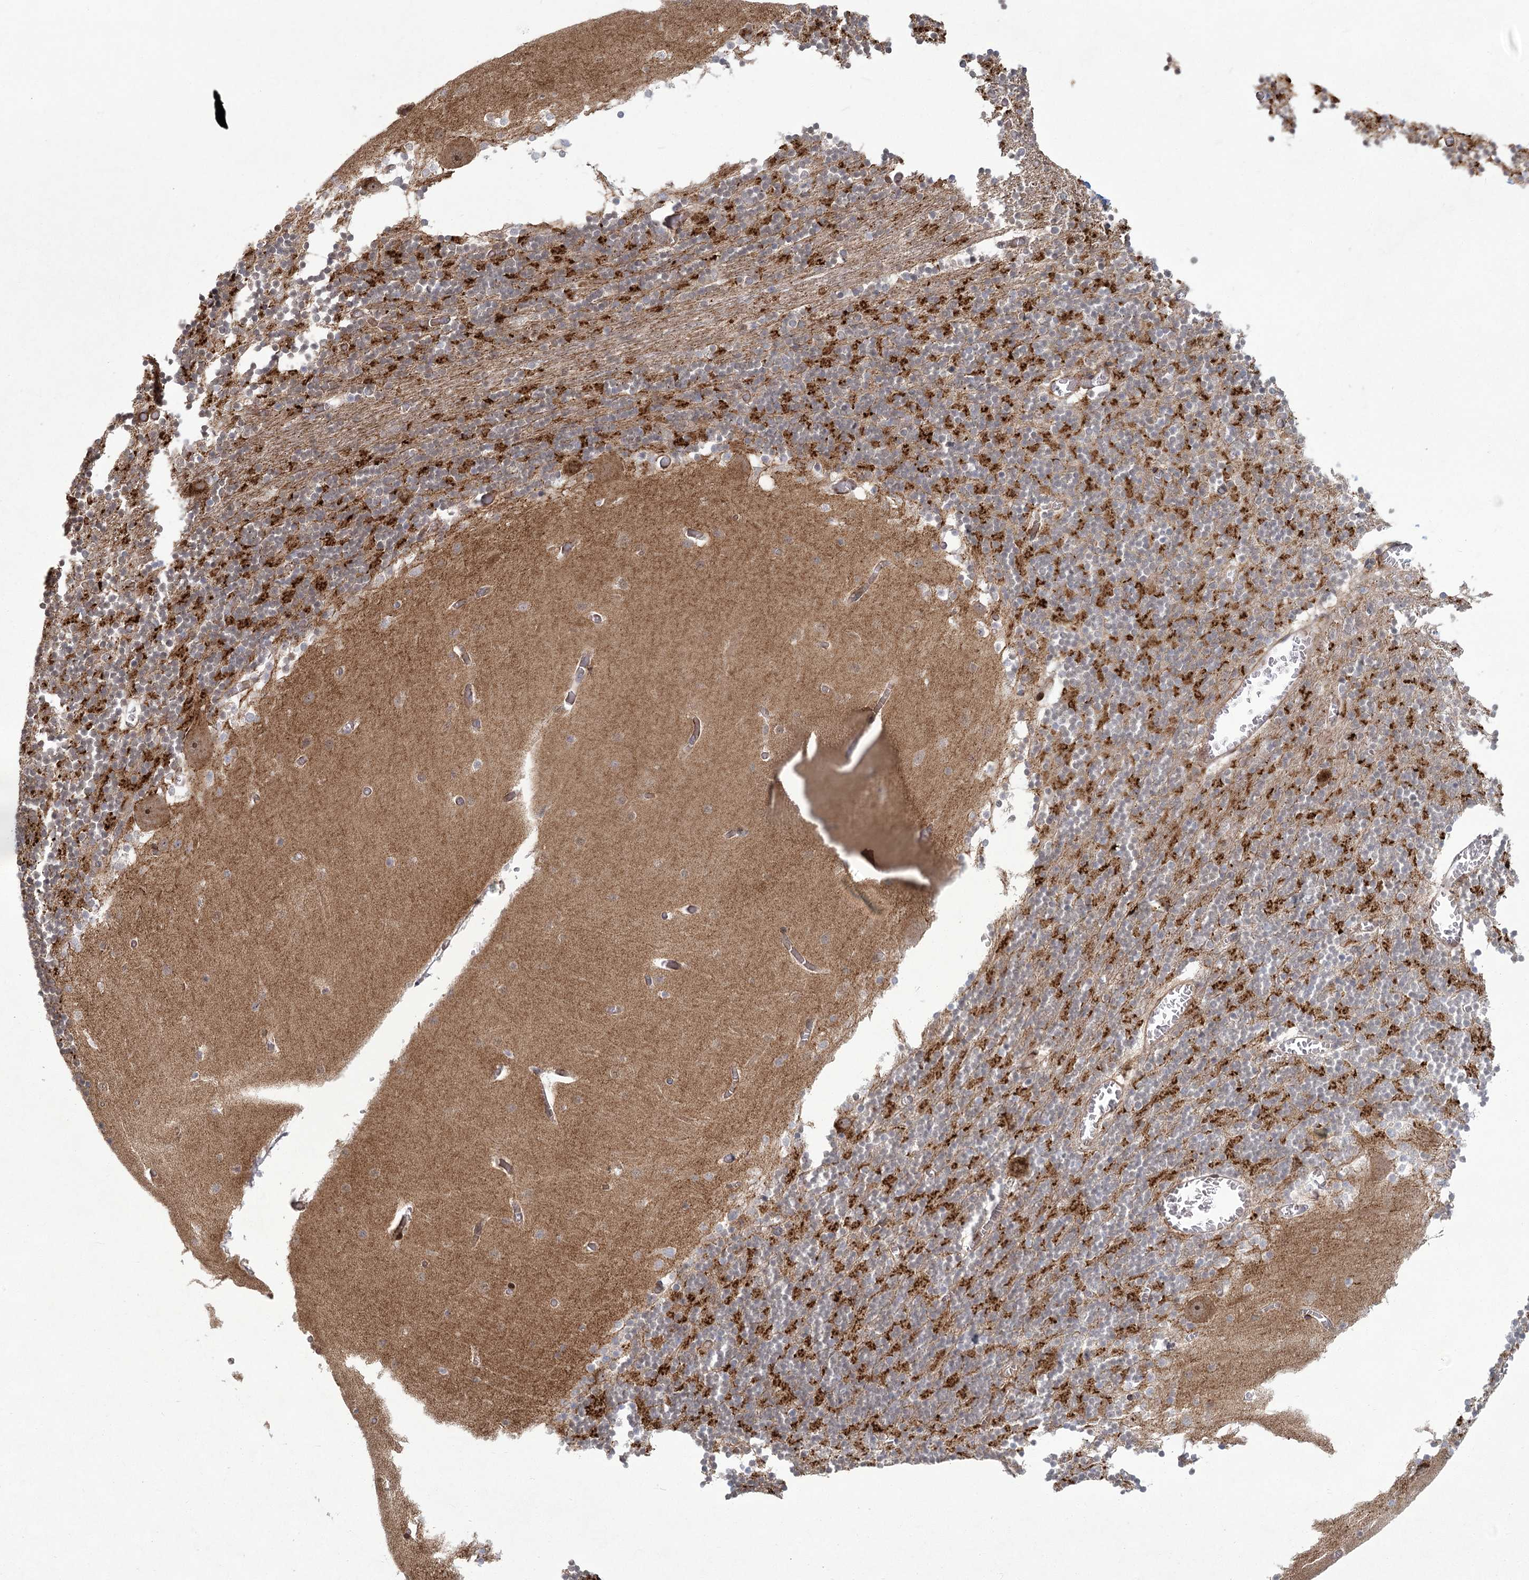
{"staining": {"intensity": "strong", "quantity": "25%-75%", "location": "cytoplasmic/membranous"}, "tissue": "cerebellum", "cell_type": "Cells in granular layer", "image_type": "normal", "snomed": [{"axis": "morphology", "description": "Normal tissue, NOS"}, {"axis": "topography", "description": "Cerebellum"}], "caption": "Unremarkable cerebellum was stained to show a protein in brown. There is high levels of strong cytoplasmic/membranous expression in about 25%-75% of cells in granular layer. (Stains: DAB (3,3'-diaminobenzidine) in brown, nuclei in blue, Microscopy: brightfield microscopy at high magnification).", "gene": "PARM1", "patient": {"sex": "female", "age": 28}}